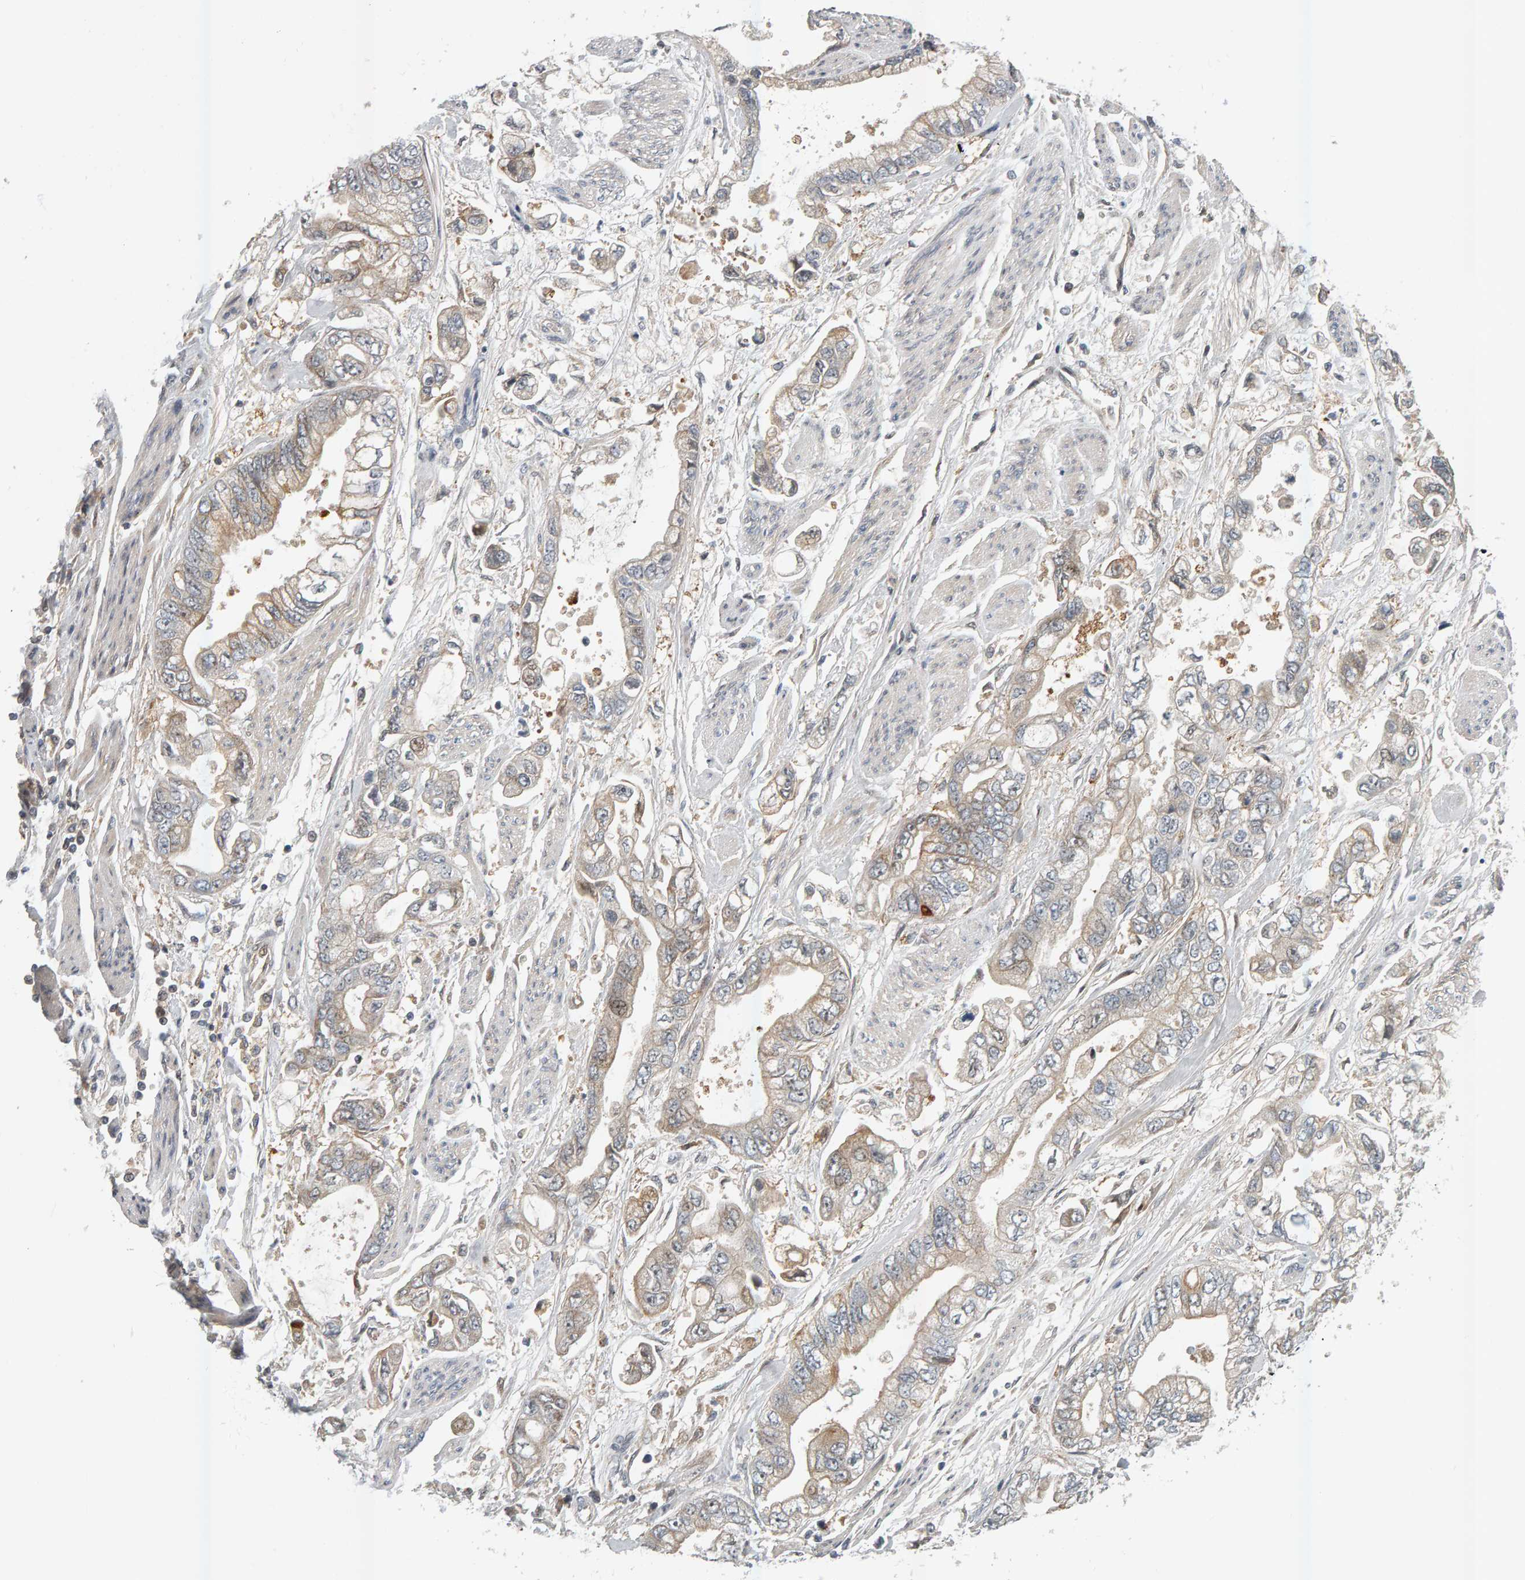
{"staining": {"intensity": "weak", "quantity": "25%-75%", "location": "cytoplasmic/membranous"}, "tissue": "stomach cancer", "cell_type": "Tumor cells", "image_type": "cancer", "snomed": [{"axis": "morphology", "description": "Normal tissue, NOS"}, {"axis": "morphology", "description": "Adenocarcinoma, NOS"}, {"axis": "topography", "description": "Stomach"}], "caption": "The immunohistochemical stain labels weak cytoplasmic/membranous staining in tumor cells of stomach cancer (adenocarcinoma) tissue. (DAB IHC, brown staining for protein, blue staining for nuclei).", "gene": "ZNF160", "patient": {"sex": "male", "age": 62}}